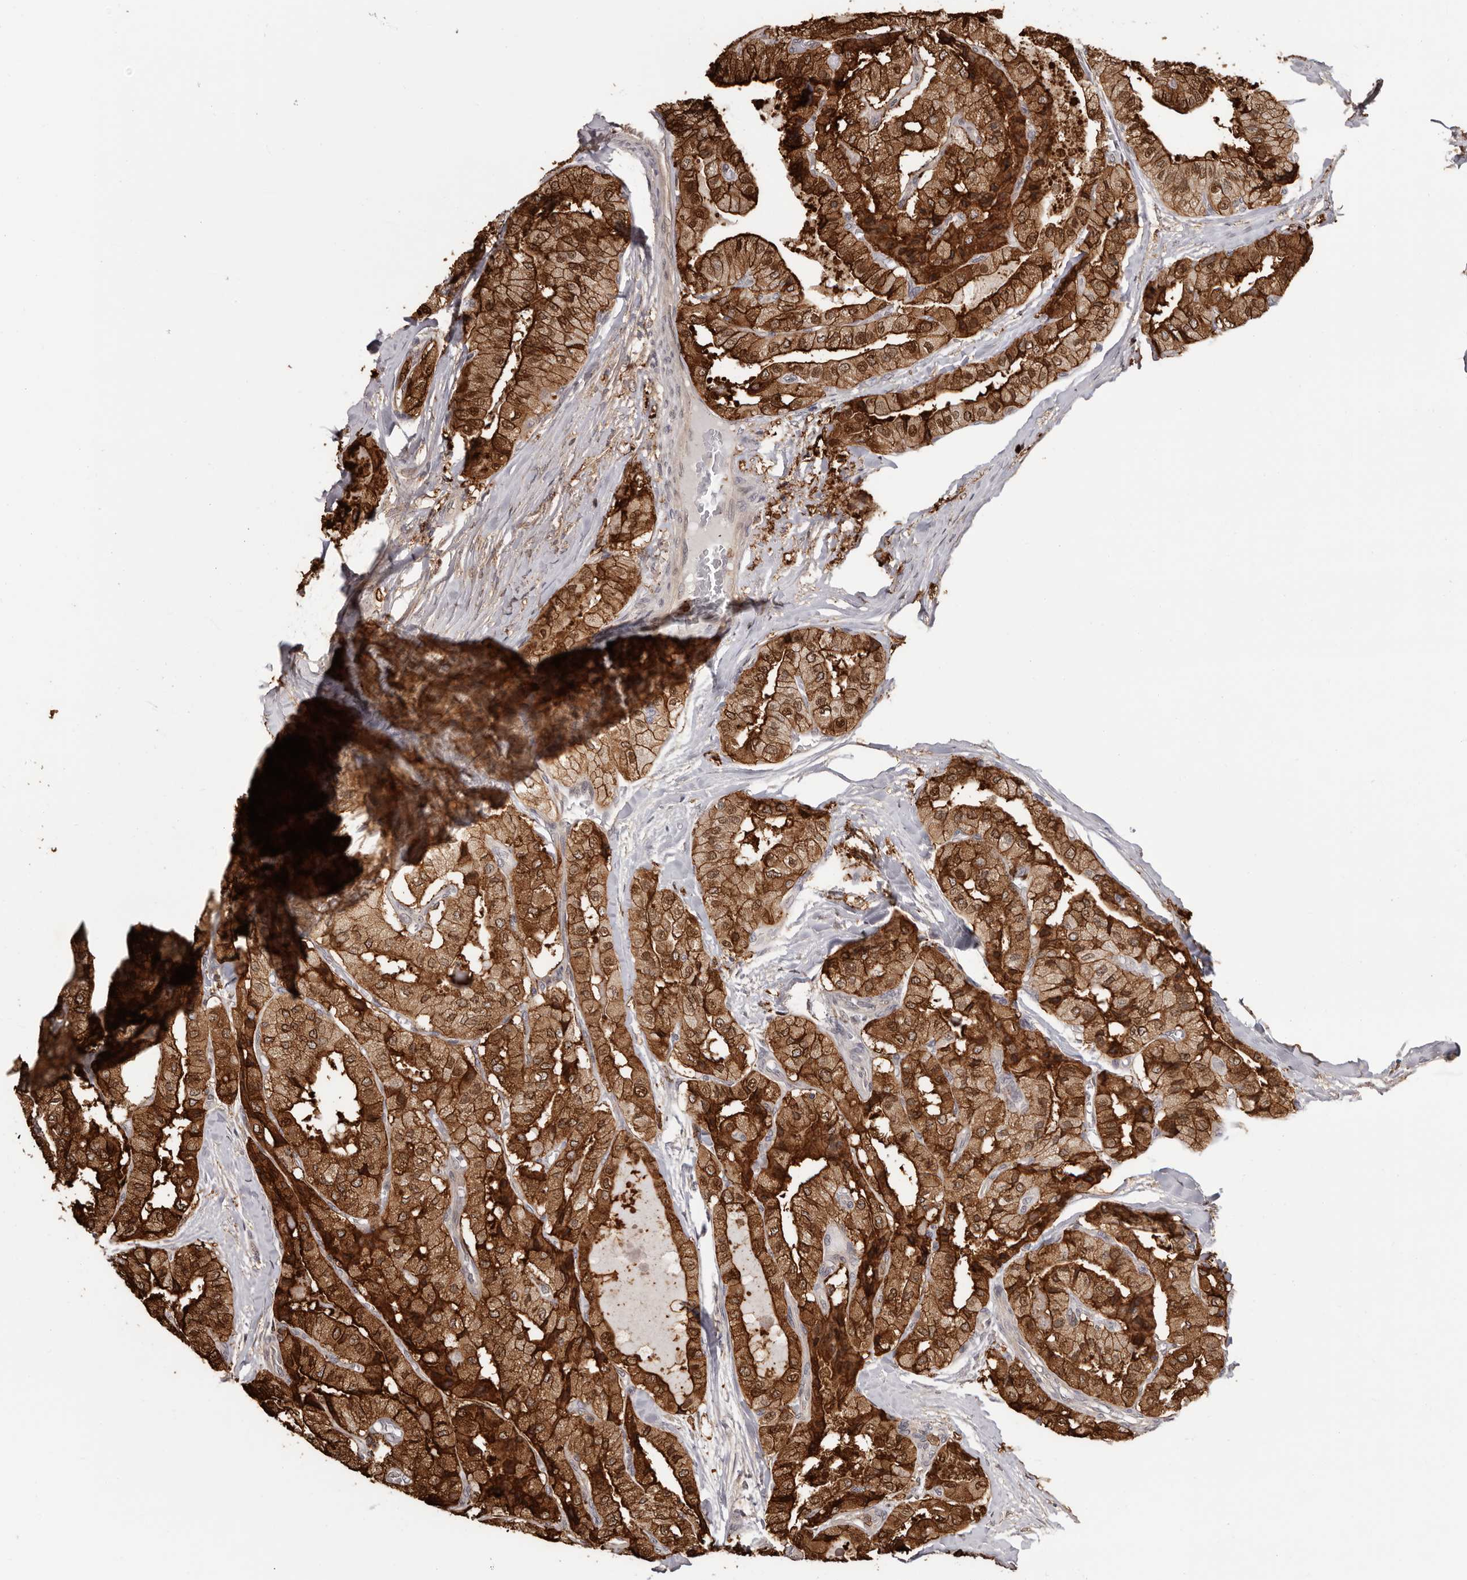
{"staining": {"intensity": "strong", "quantity": ">75%", "location": "cytoplasmic/membranous,nuclear"}, "tissue": "thyroid cancer", "cell_type": "Tumor cells", "image_type": "cancer", "snomed": [{"axis": "morphology", "description": "Papillary adenocarcinoma, NOS"}, {"axis": "topography", "description": "Thyroid gland"}], "caption": "The photomicrograph reveals a brown stain indicating the presence of a protein in the cytoplasmic/membranous and nuclear of tumor cells in thyroid cancer (papillary adenocarcinoma).", "gene": "PRR12", "patient": {"sex": "female", "age": 59}}